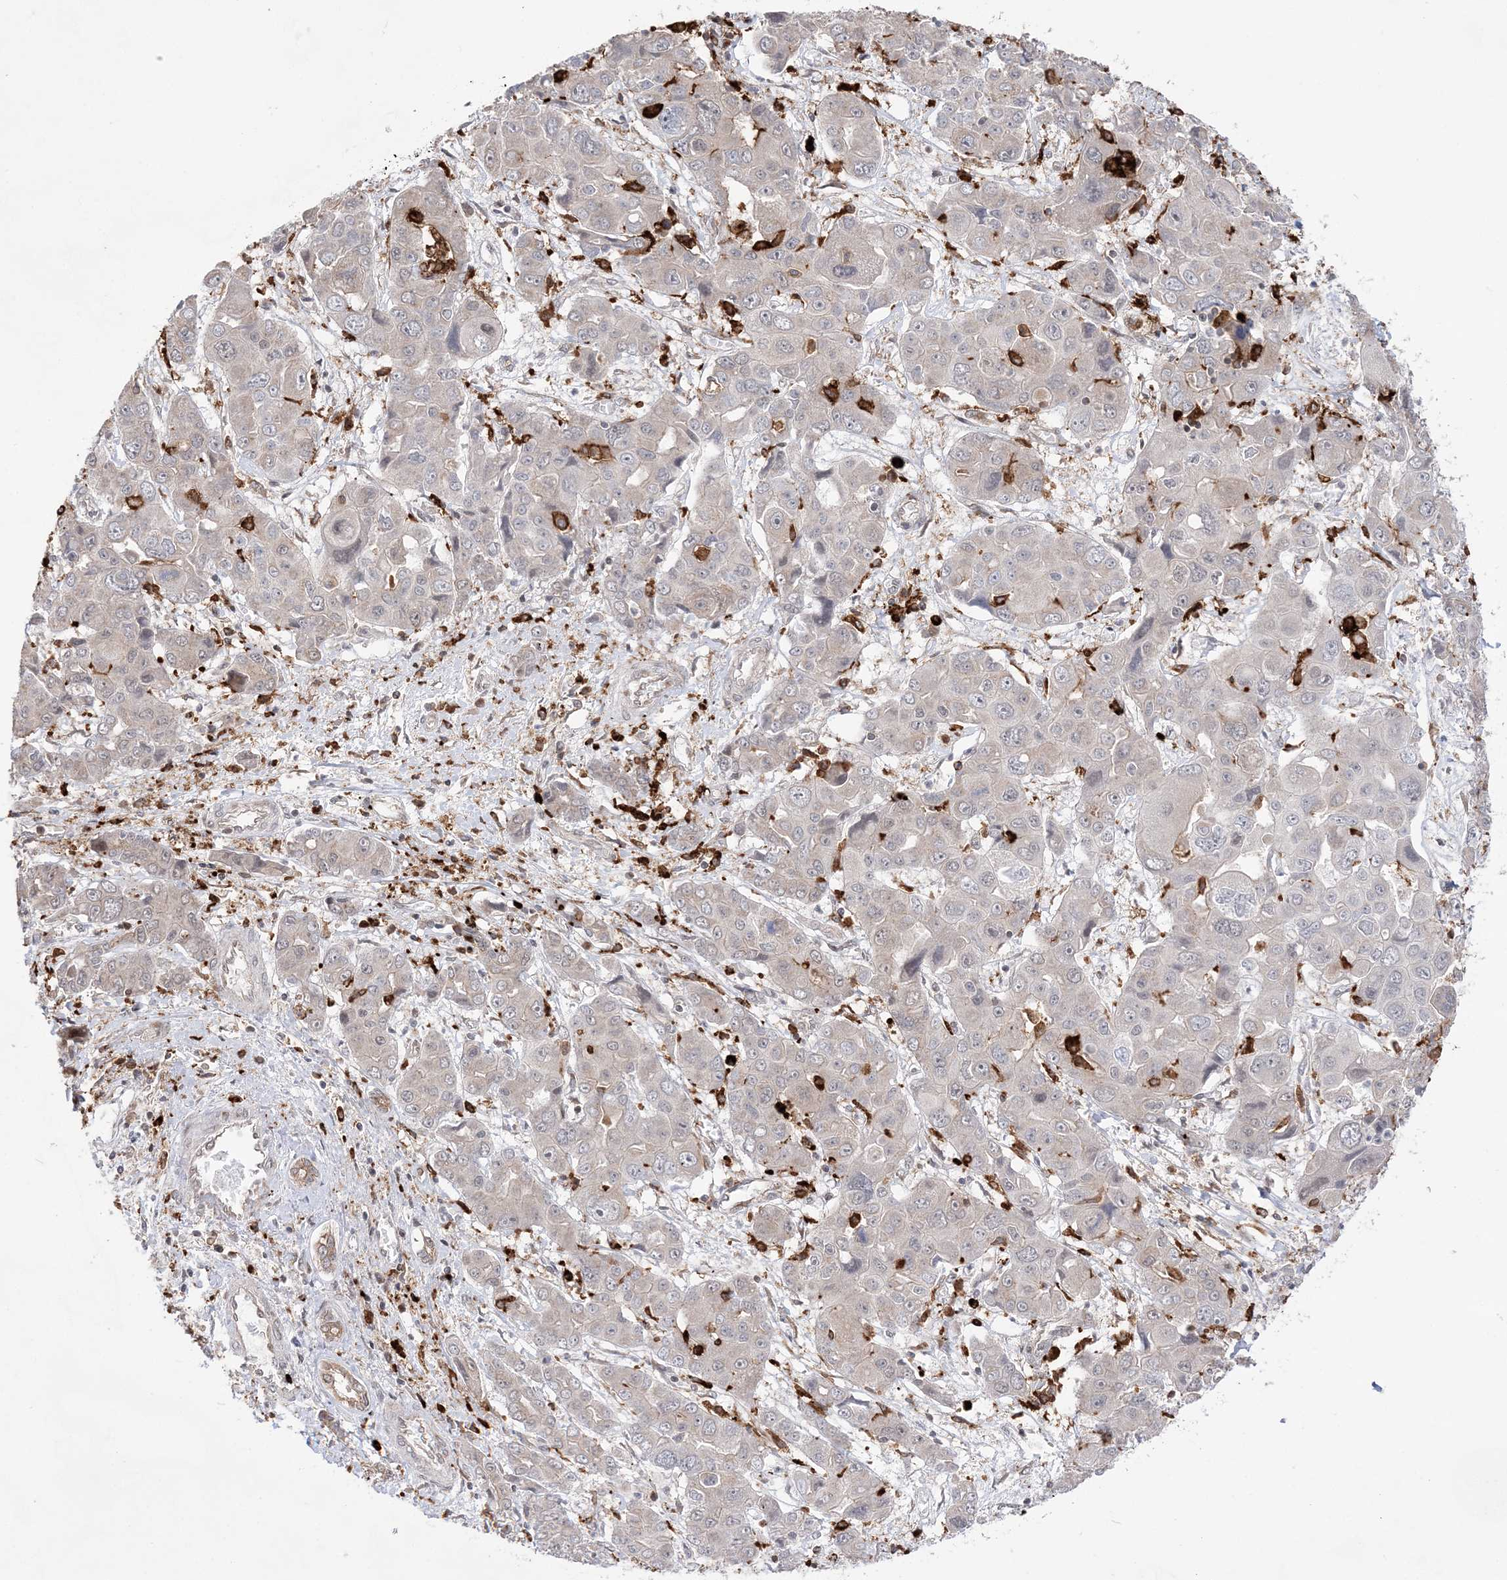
{"staining": {"intensity": "negative", "quantity": "none", "location": "none"}, "tissue": "liver cancer", "cell_type": "Tumor cells", "image_type": "cancer", "snomed": [{"axis": "morphology", "description": "Cholangiocarcinoma"}, {"axis": "topography", "description": "Liver"}], "caption": "Immunohistochemistry (IHC) micrograph of liver cancer (cholangiocarcinoma) stained for a protein (brown), which shows no positivity in tumor cells.", "gene": "ANAPC15", "patient": {"sex": "male", "age": 67}}